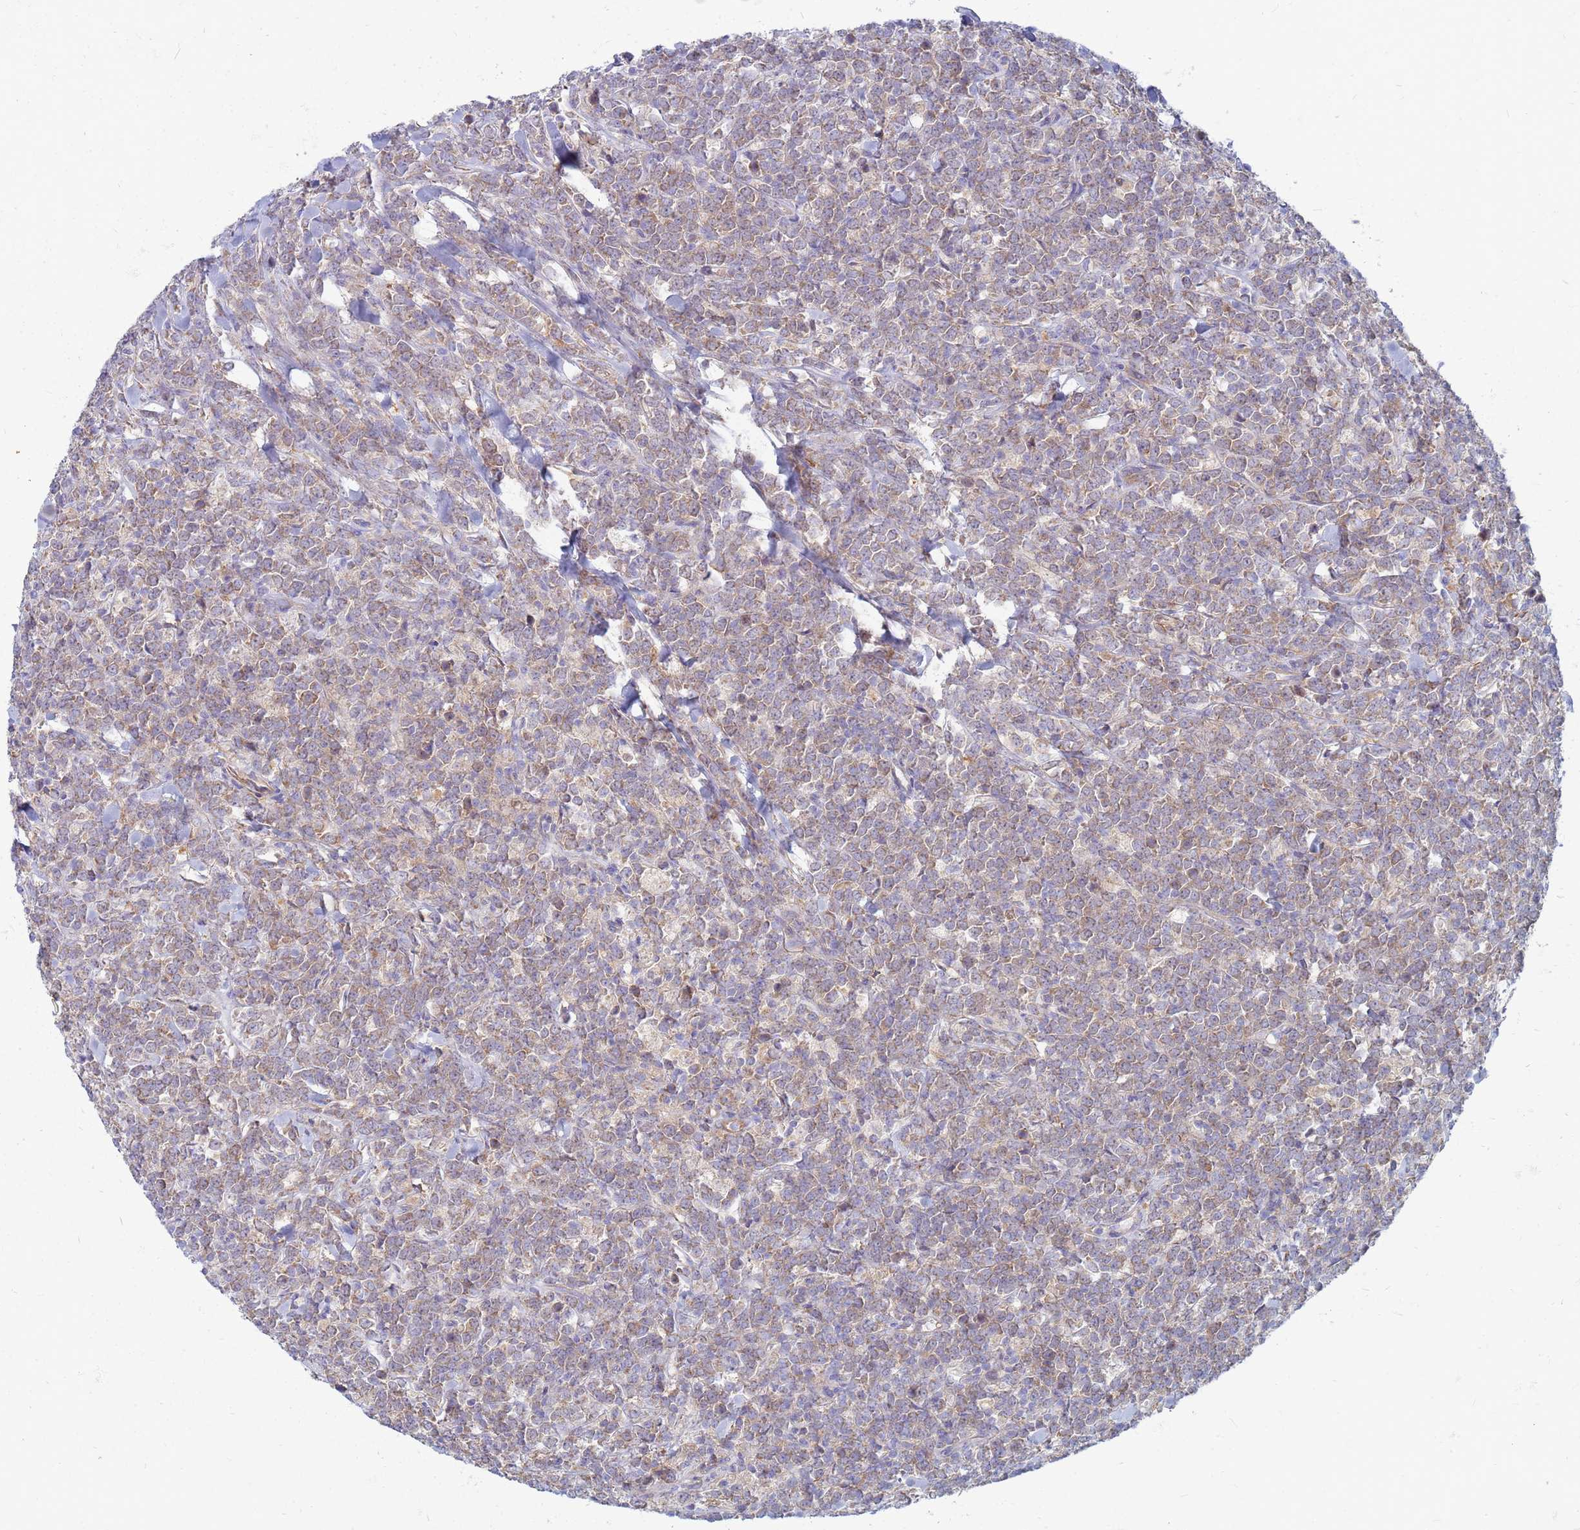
{"staining": {"intensity": "weak", "quantity": ">75%", "location": "cytoplasmic/membranous"}, "tissue": "lymphoma", "cell_type": "Tumor cells", "image_type": "cancer", "snomed": [{"axis": "morphology", "description": "Malignant lymphoma, non-Hodgkin's type, High grade"}, {"axis": "topography", "description": "Small intestine"}], "caption": "An image of lymphoma stained for a protein exhibits weak cytoplasmic/membranous brown staining in tumor cells.", "gene": "EEA1", "patient": {"sex": "male", "age": 8}}